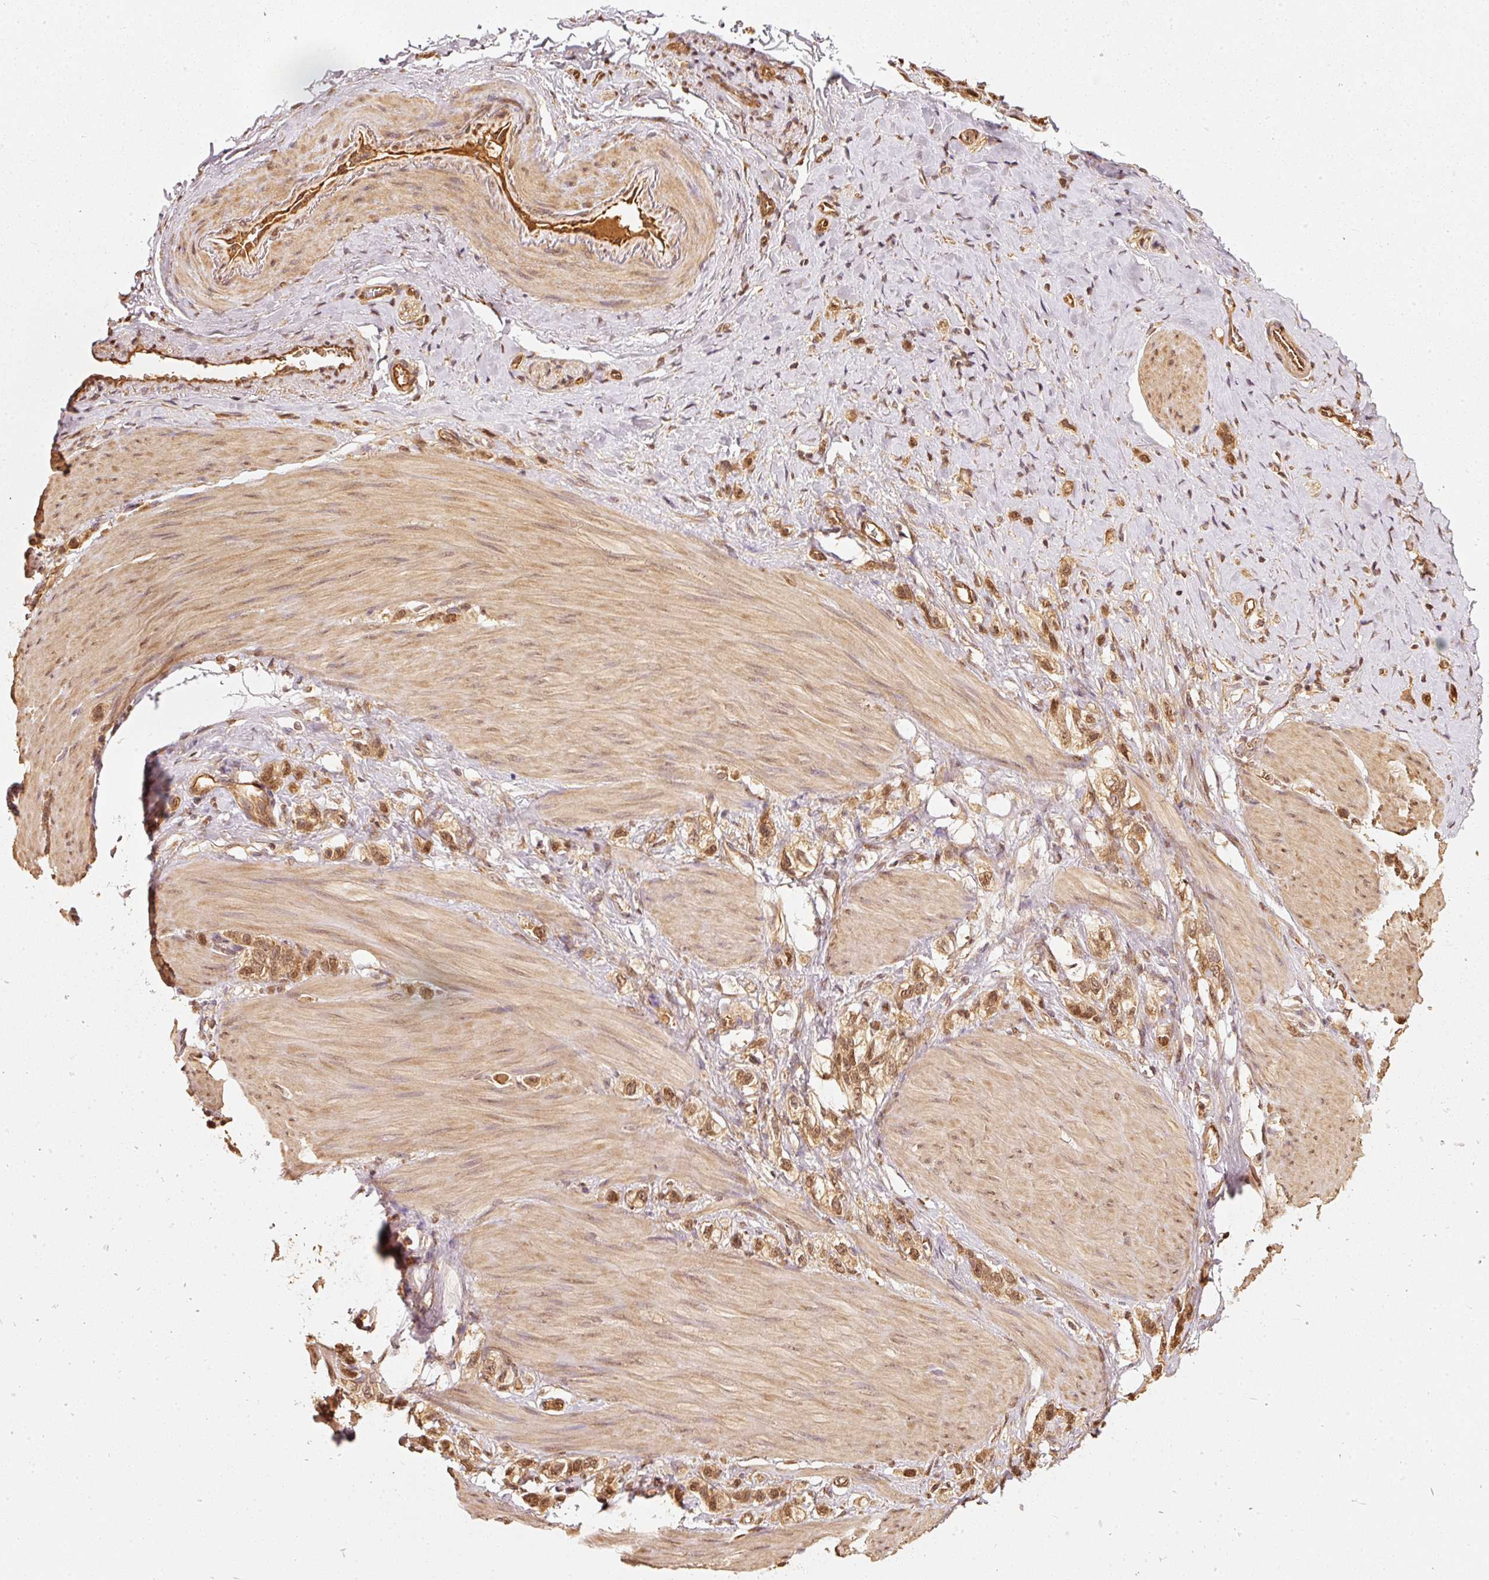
{"staining": {"intensity": "moderate", "quantity": ">75%", "location": "cytoplasmic/membranous,nuclear"}, "tissue": "stomach cancer", "cell_type": "Tumor cells", "image_type": "cancer", "snomed": [{"axis": "morphology", "description": "Adenocarcinoma, NOS"}, {"axis": "topography", "description": "Stomach"}], "caption": "Protein staining demonstrates moderate cytoplasmic/membranous and nuclear positivity in approximately >75% of tumor cells in stomach adenocarcinoma. (Stains: DAB in brown, nuclei in blue, Microscopy: brightfield microscopy at high magnification).", "gene": "STAU1", "patient": {"sex": "female", "age": 65}}